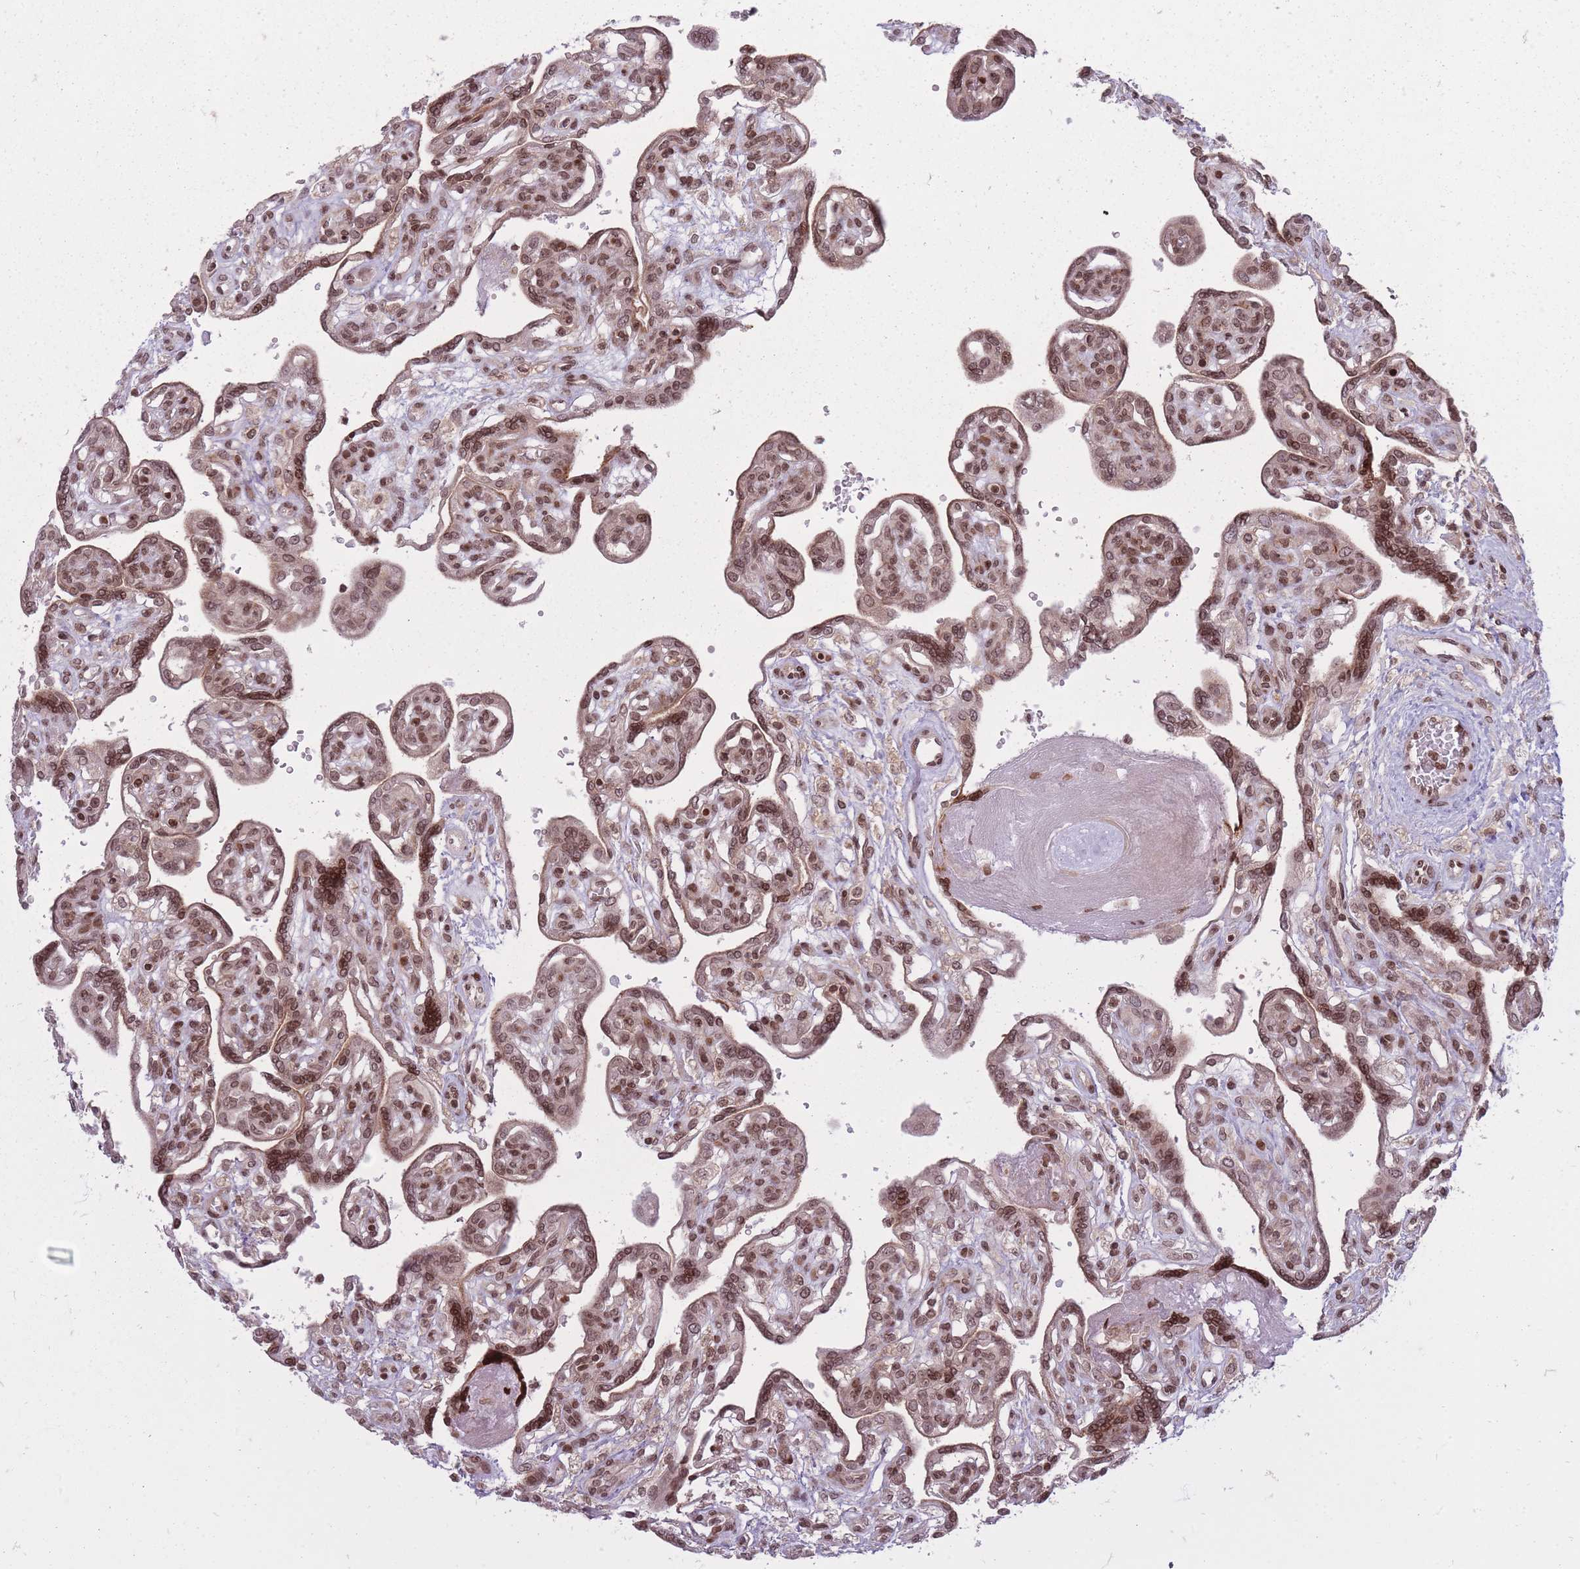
{"staining": {"intensity": "moderate", "quantity": ">75%", "location": "cytoplasmic/membranous,nuclear"}, "tissue": "placenta", "cell_type": "Decidual cells", "image_type": "normal", "snomed": [{"axis": "morphology", "description": "Normal tissue, NOS"}, {"axis": "topography", "description": "Placenta"}], "caption": "Immunohistochemistry micrograph of normal placenta: human placenta stained using IHC shows medium levels of moderate protein expression localized specifically in the cytoplasmic/membranous,nuclear of decidual cells, appearing as a cytoplasmic/membranous,nuclear brown color.", "gene": "TMC6", "patient": {"sex": "female", "age": 39}}